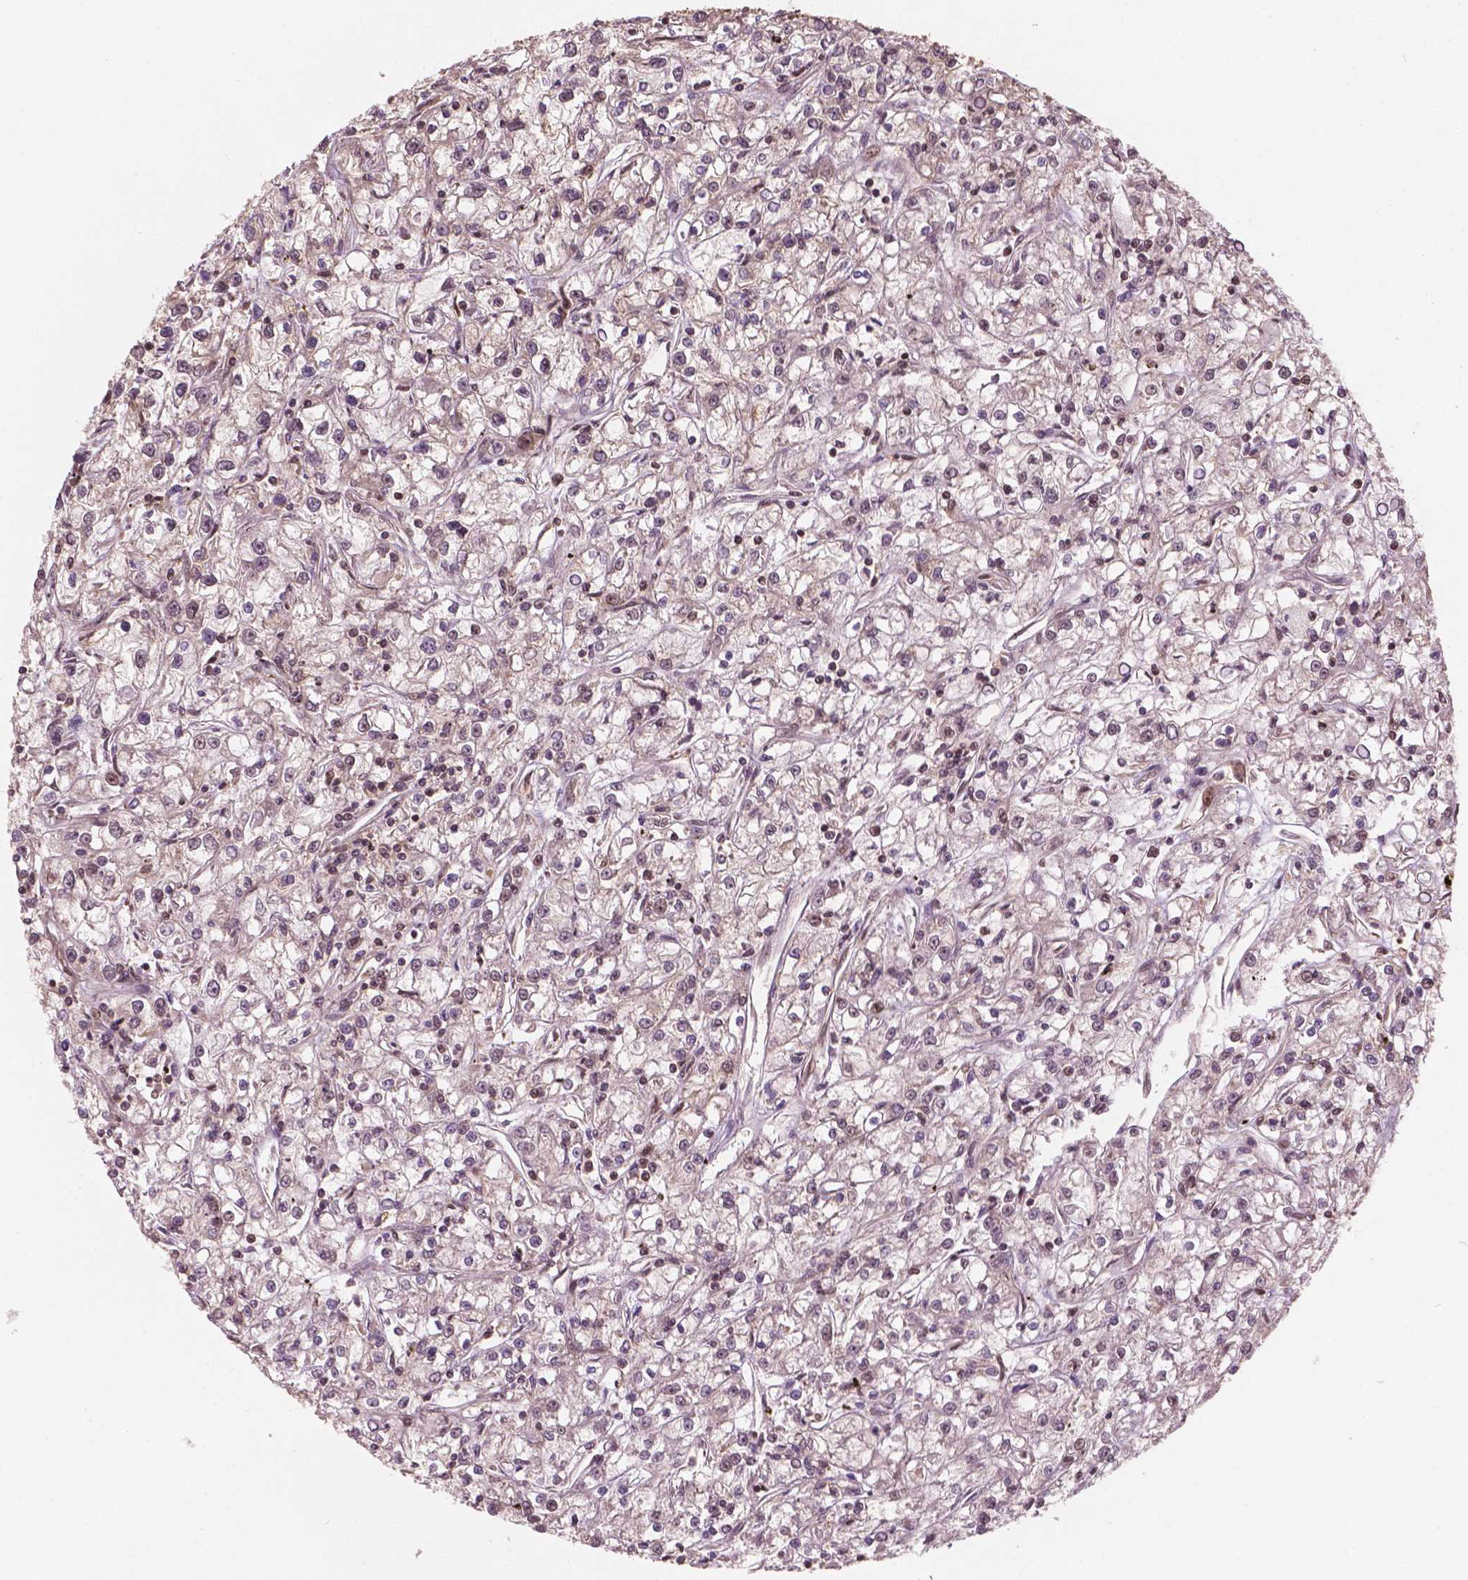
{"staining": {"intensity": "strong", "quantity": "25%-75%", "location": "nuclear"}, "tissue": "renal cancer", "cell_type": "Tumor cells", "image_type": "cancer", "snomed": [{"axis": "morphology", "description": "Adenocarcinoma, NOS"}, {"axis": "topography", "description": "Kidney"}], "caption": "Human adenocarcinoma (renal) stained for a protein (brown) shows strong nuclear positive positivity in approximately 25%-75% of tumor cells.", "gene": "ANP32B", "patient": {"sex": "female", "age": 59}}